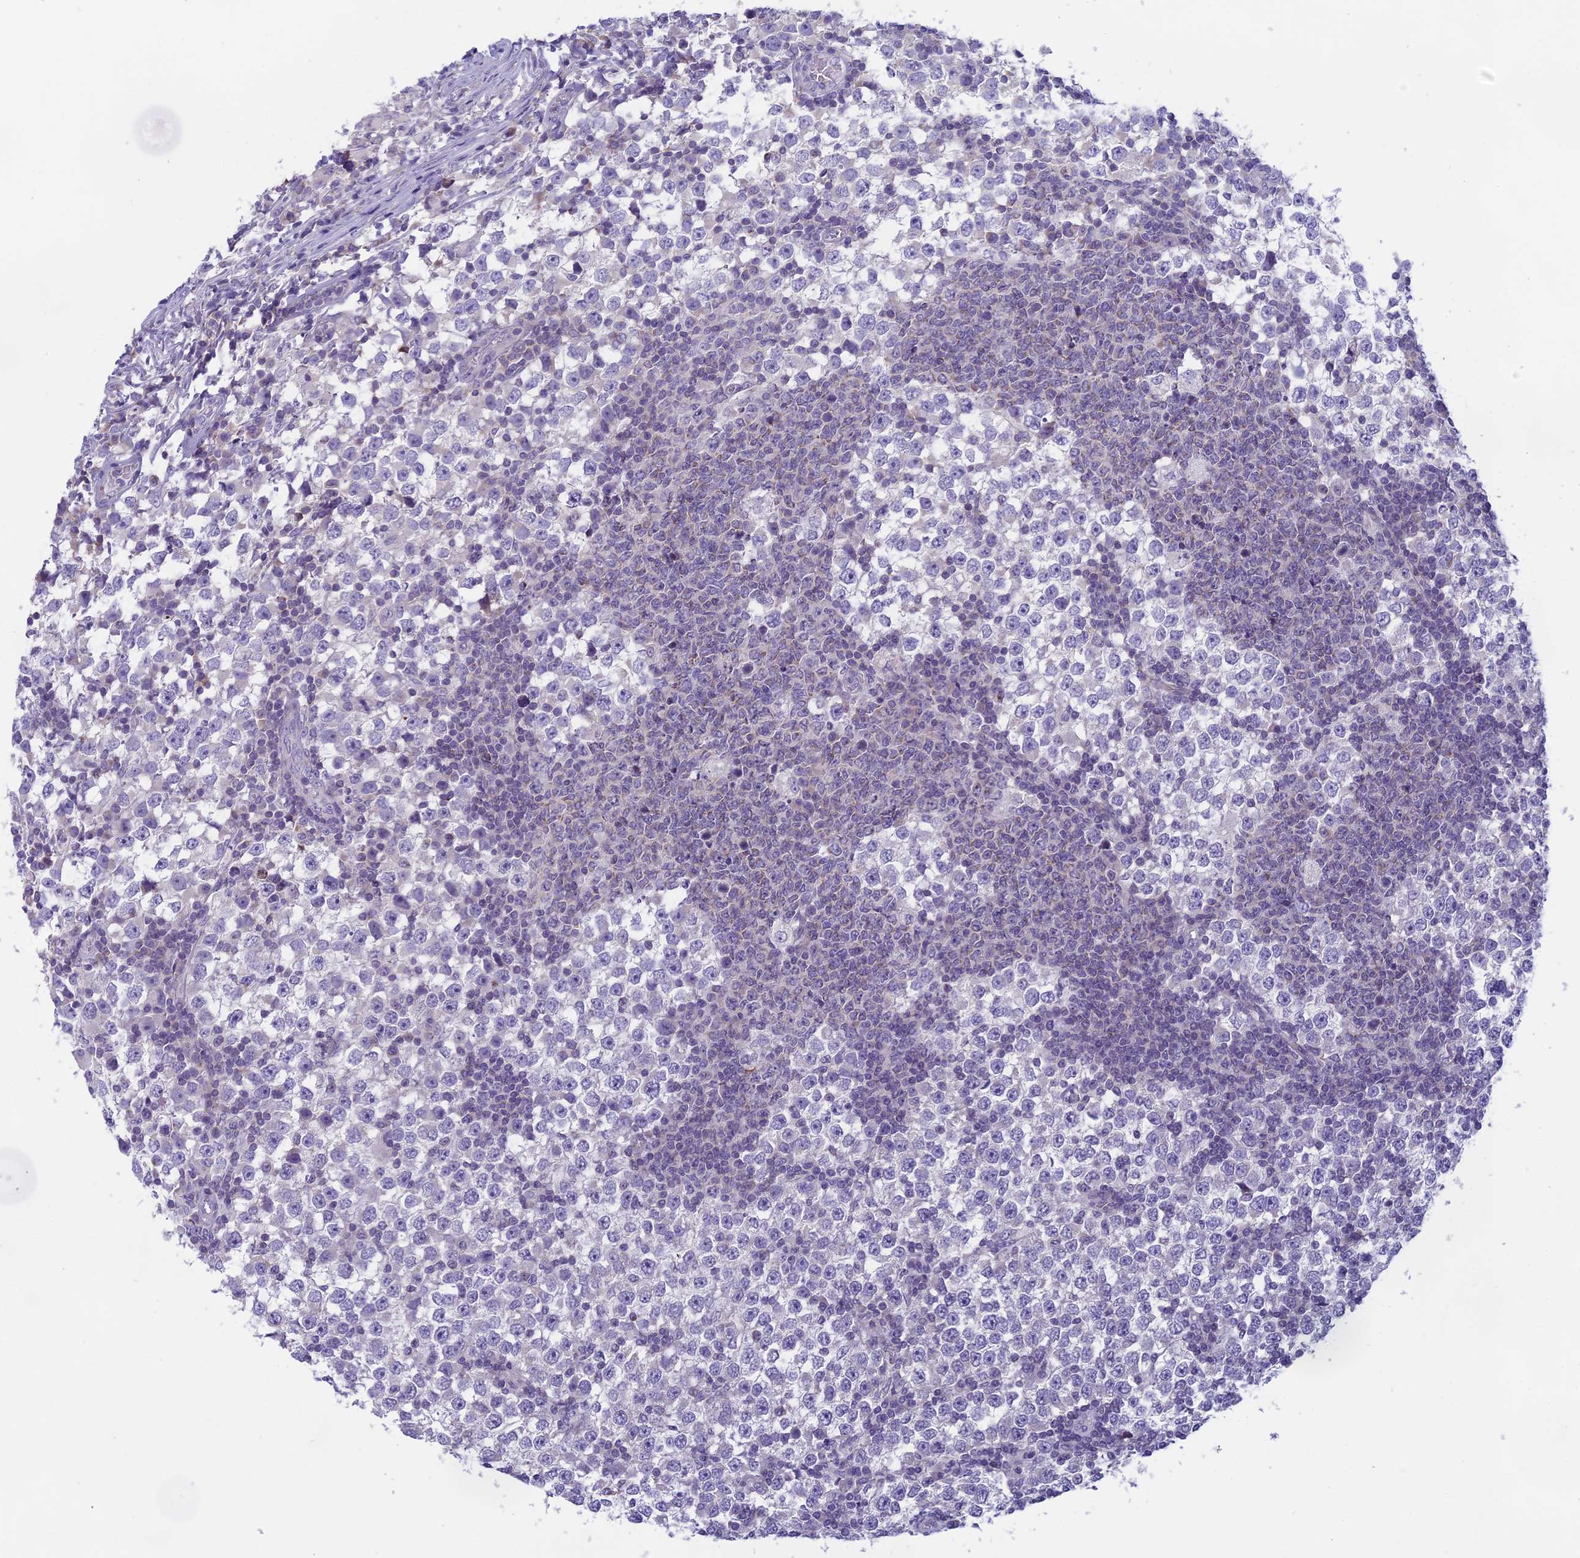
{"staining": {"intensity": "negative", "quantity": "none", "location": "none"}, "tissue": "testis cancer", "cell_type": "Tumor cells", "image_type": "cancer", "snomed": [{"axis": "morphology", "description": "Seminoma, NOS"}, {"axis": "topography", "description": "Testis"}], "caption": "Immunohistochemistry of human testis cancer displays no expression in tumor cells. (Brightfield microscopy of DAB IHC at high magnification).", "gene": "ARHGEF37", "patient": {"sex": "male", "age": 65}}